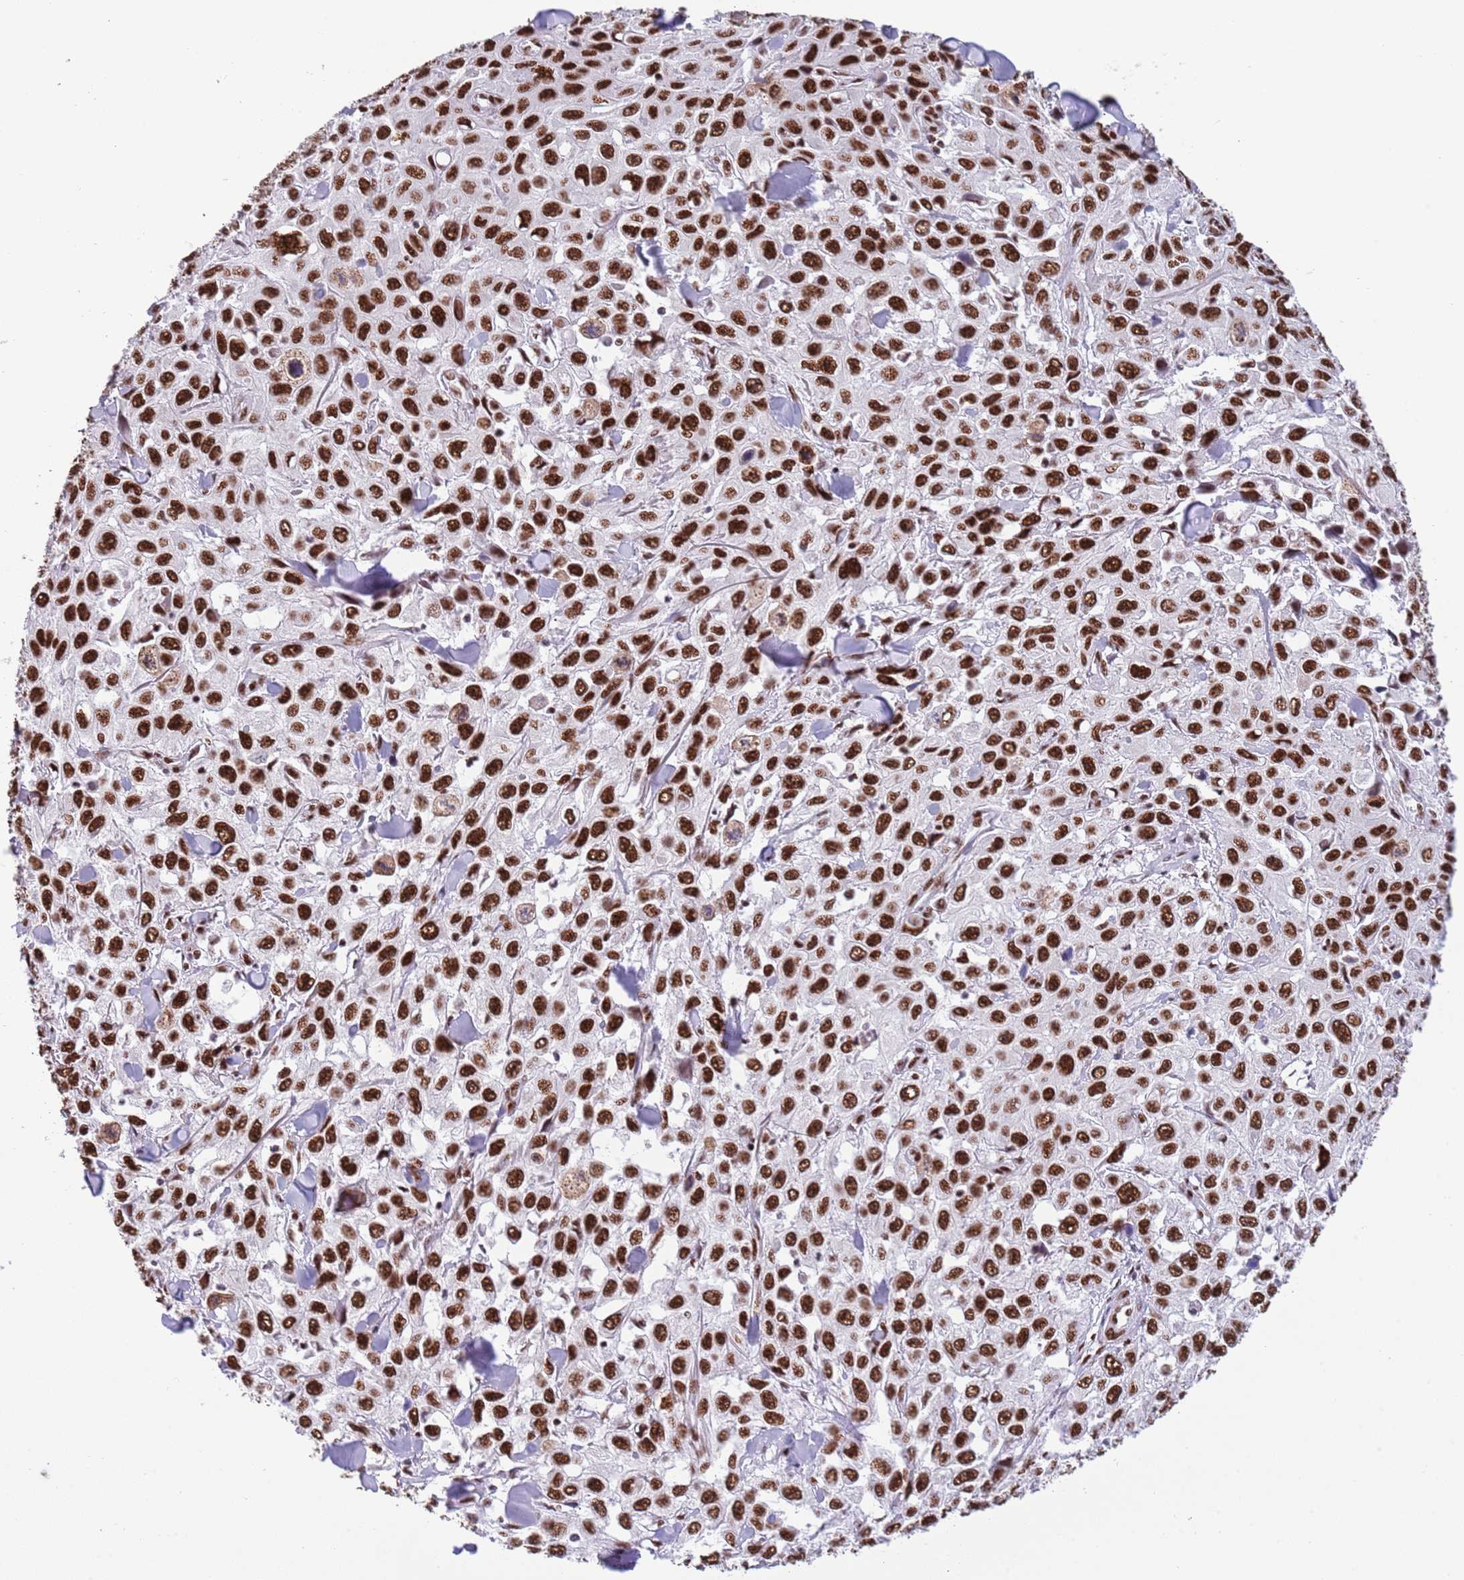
{"staining": {"intensity": "strong", "quantity": ">75%", "location": "nuclear"}, "tissue": "skin cancer", "cell_type": "Tumor cells", "image_type": "cancer", "snomed": [{"axis": "morphology", "description": "Squamous cell carcinoma, NOS"}, {"axis": "topography", "description": "Skin"}], "caption": "The histopathology image displays a brown stain indicating the presence of a protein in the nuclear of tumor cells in skin cancer.", "gene": "SF3A2", "patient": {"sex": "male", "age": 82}}